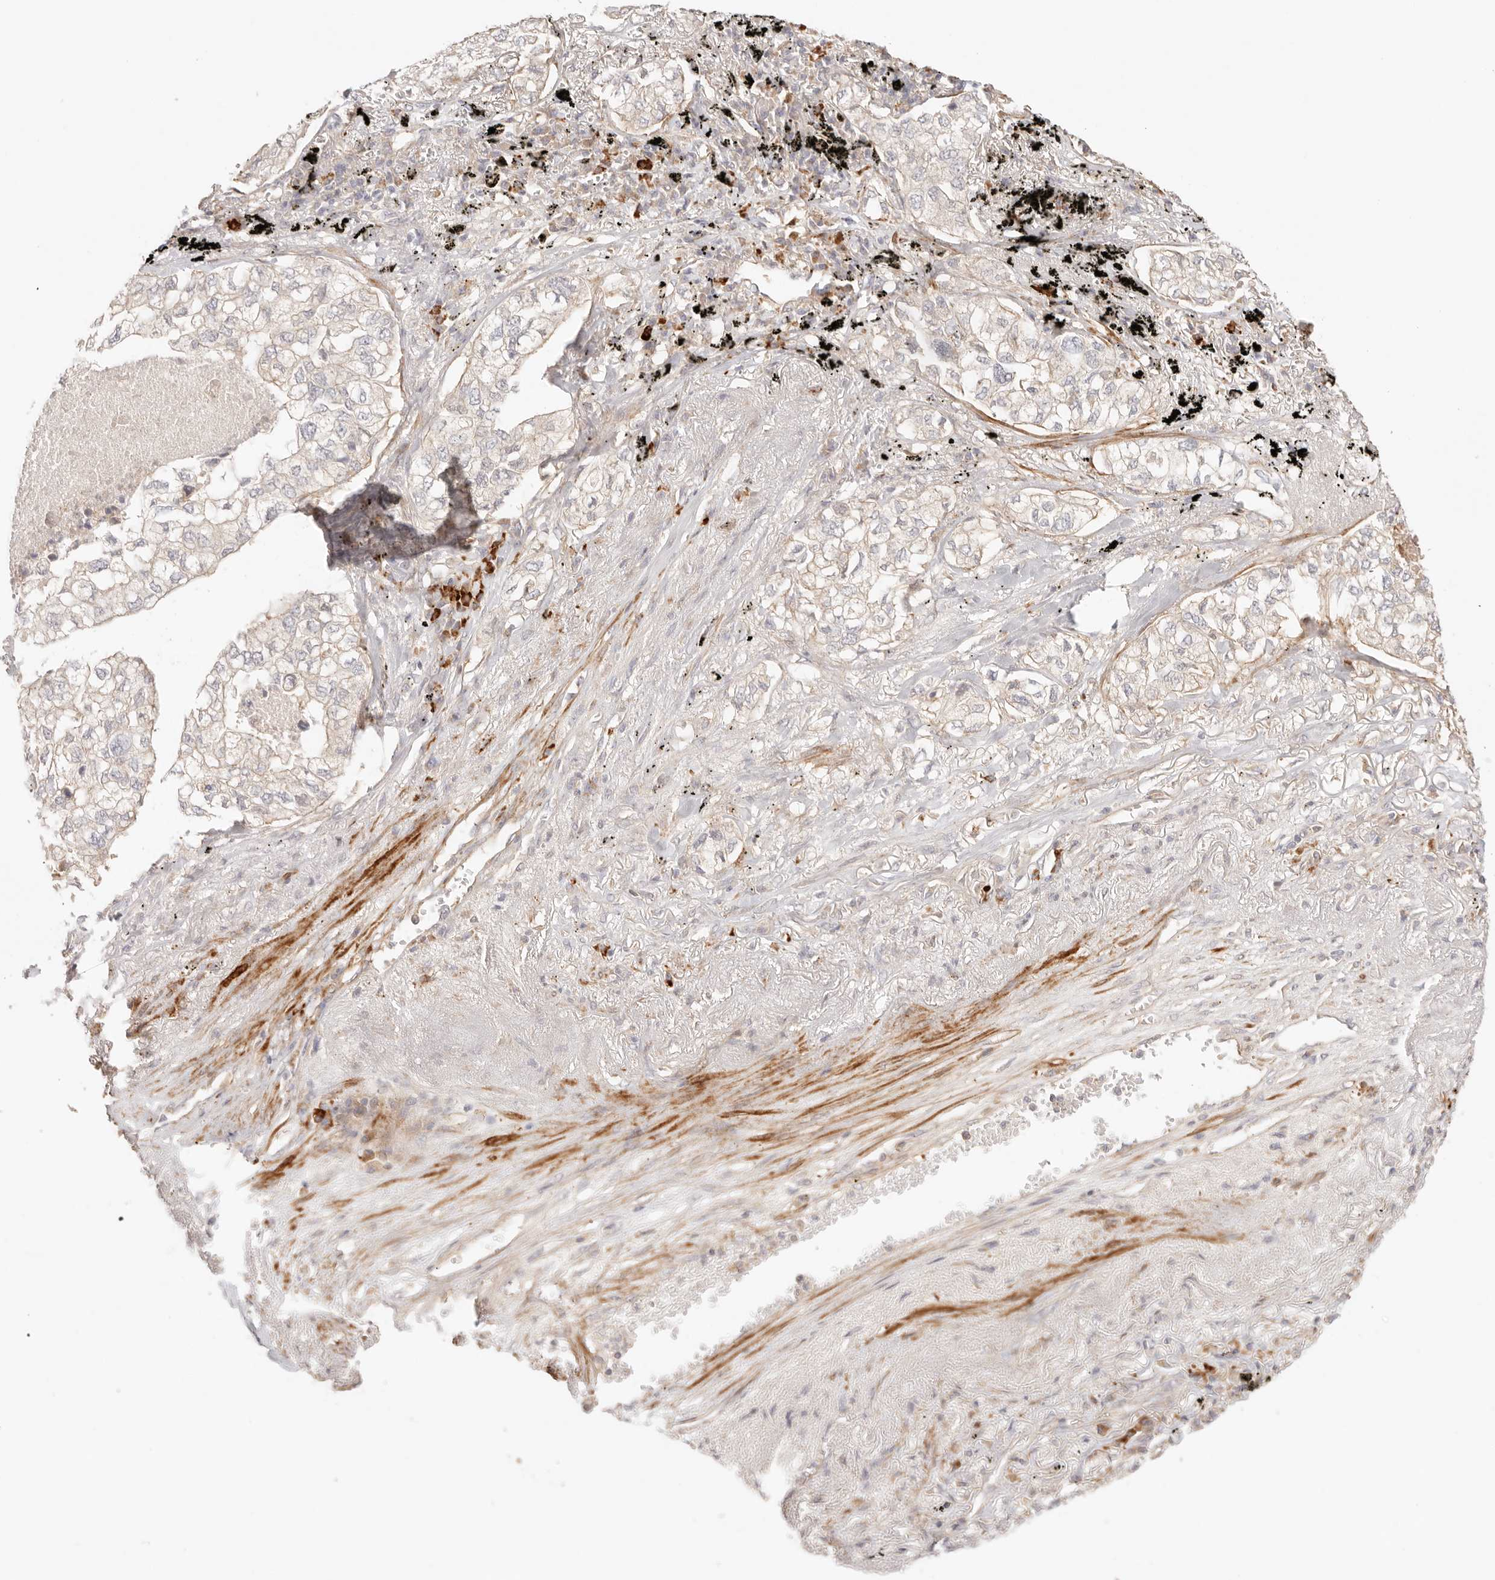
{"staining": {"intensity": "weak", "quantity": "<25%", "location": "cytoplasmic/membranous"}, "tissue": "lung cancer", "cell_type": "Tumor cells", "image_type": "cancer", "snomed": [{"axis": "morphology", "description": "Adenocarcinoma, NOS"}, {"axis": "topography", "description": "Lung"}], "caption": "IHC histopathology image of adenocarcinoma (lung) stained for a protein (brown), which demonstrates no expression in tumor cells. Nuclei are stained in blue.", "gene": "IL1R2", "patient": {"sex": "male", "age": 65}}